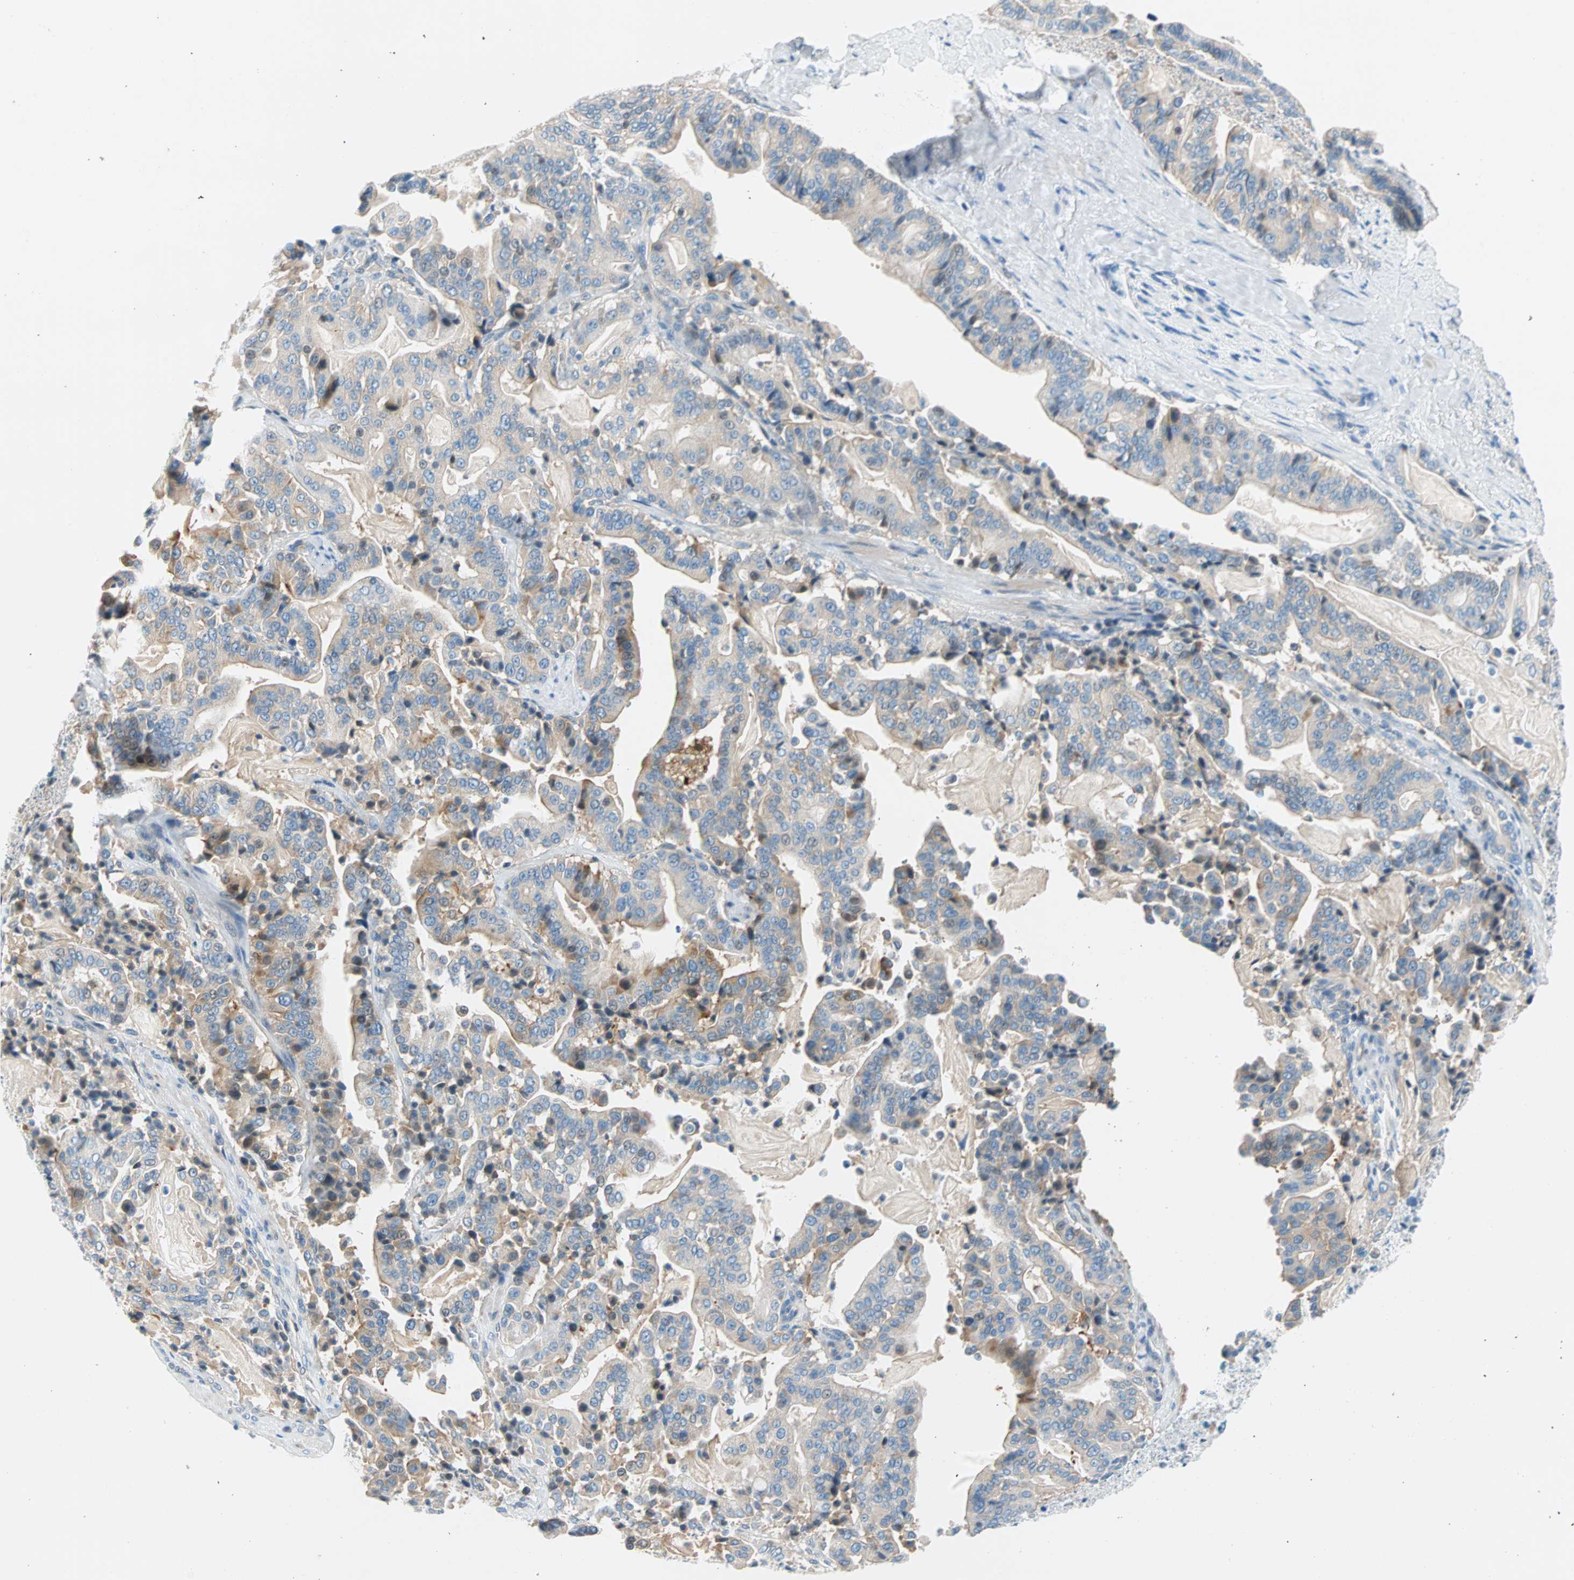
{"staining": {"intensity": "moderate", "quantity": "<25%", "location": "cytoplasmic/membranous"}, "tissue": "pancreatic cancer", "cell_type": "Tumor cells", "image_type": "cancer", "snomed": [{"axis": "morphology", "description": "Adenocarcinoma, NOS"}, {"axis": "topography", "description": "Pancreas"}], "caption": "Tumor cells reveal moderate cytoplasmic/membranous staining in approximately <25% of cells in pancreatic cancer. The protein of interest is shown in brown color, while the nuclei are stained blue.", "gene": "TMEM163", "patient": {"sex": "male", "age": 63}}